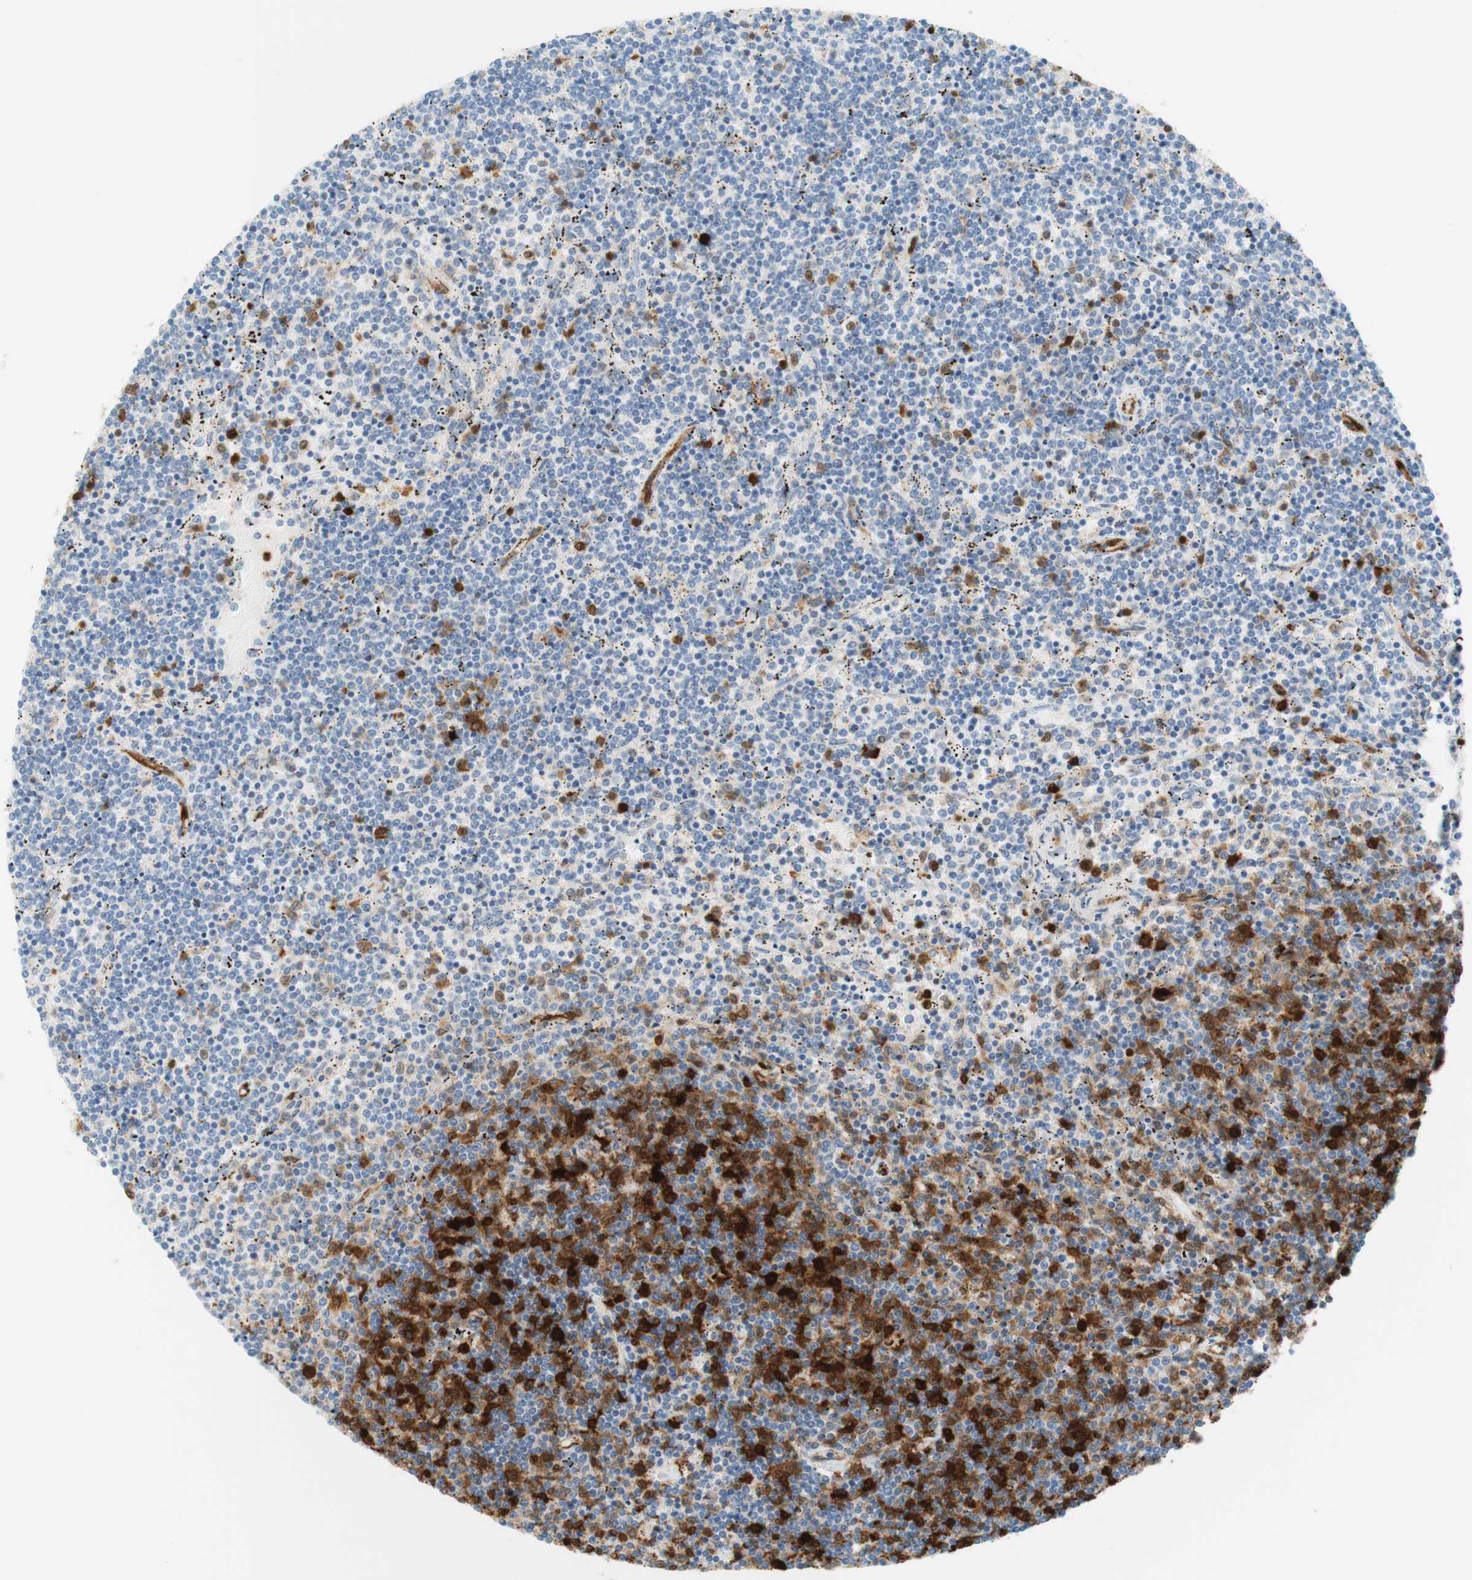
{"staining": {"intensity": "strong", "quantity": "25%-75%", "location": "cytoplasmic/membranous,nuclear"}, "tissue": "lymphoma", "cell_type": "Tumor cells", "image_type": "cancer", "snomed": [{"axis": "morphology", "description": "Malignant lymphoma, non-Hodgkin's type, Low grade"}, {"axis": "topography", "description": "Spleen"}], "caption": "Malignant lymphoma, non-Hodgkin's type (low-grade) tissue shows strong cytoplasmic/membranous and nuclear positivity in approximately 25%-75% of tumor cells, visualized by immunohistochemistry. (IHC, brightfield microscopy, high magnification).", "gene": "STMN1", "patient": {"sex": "female", "age": 50}}